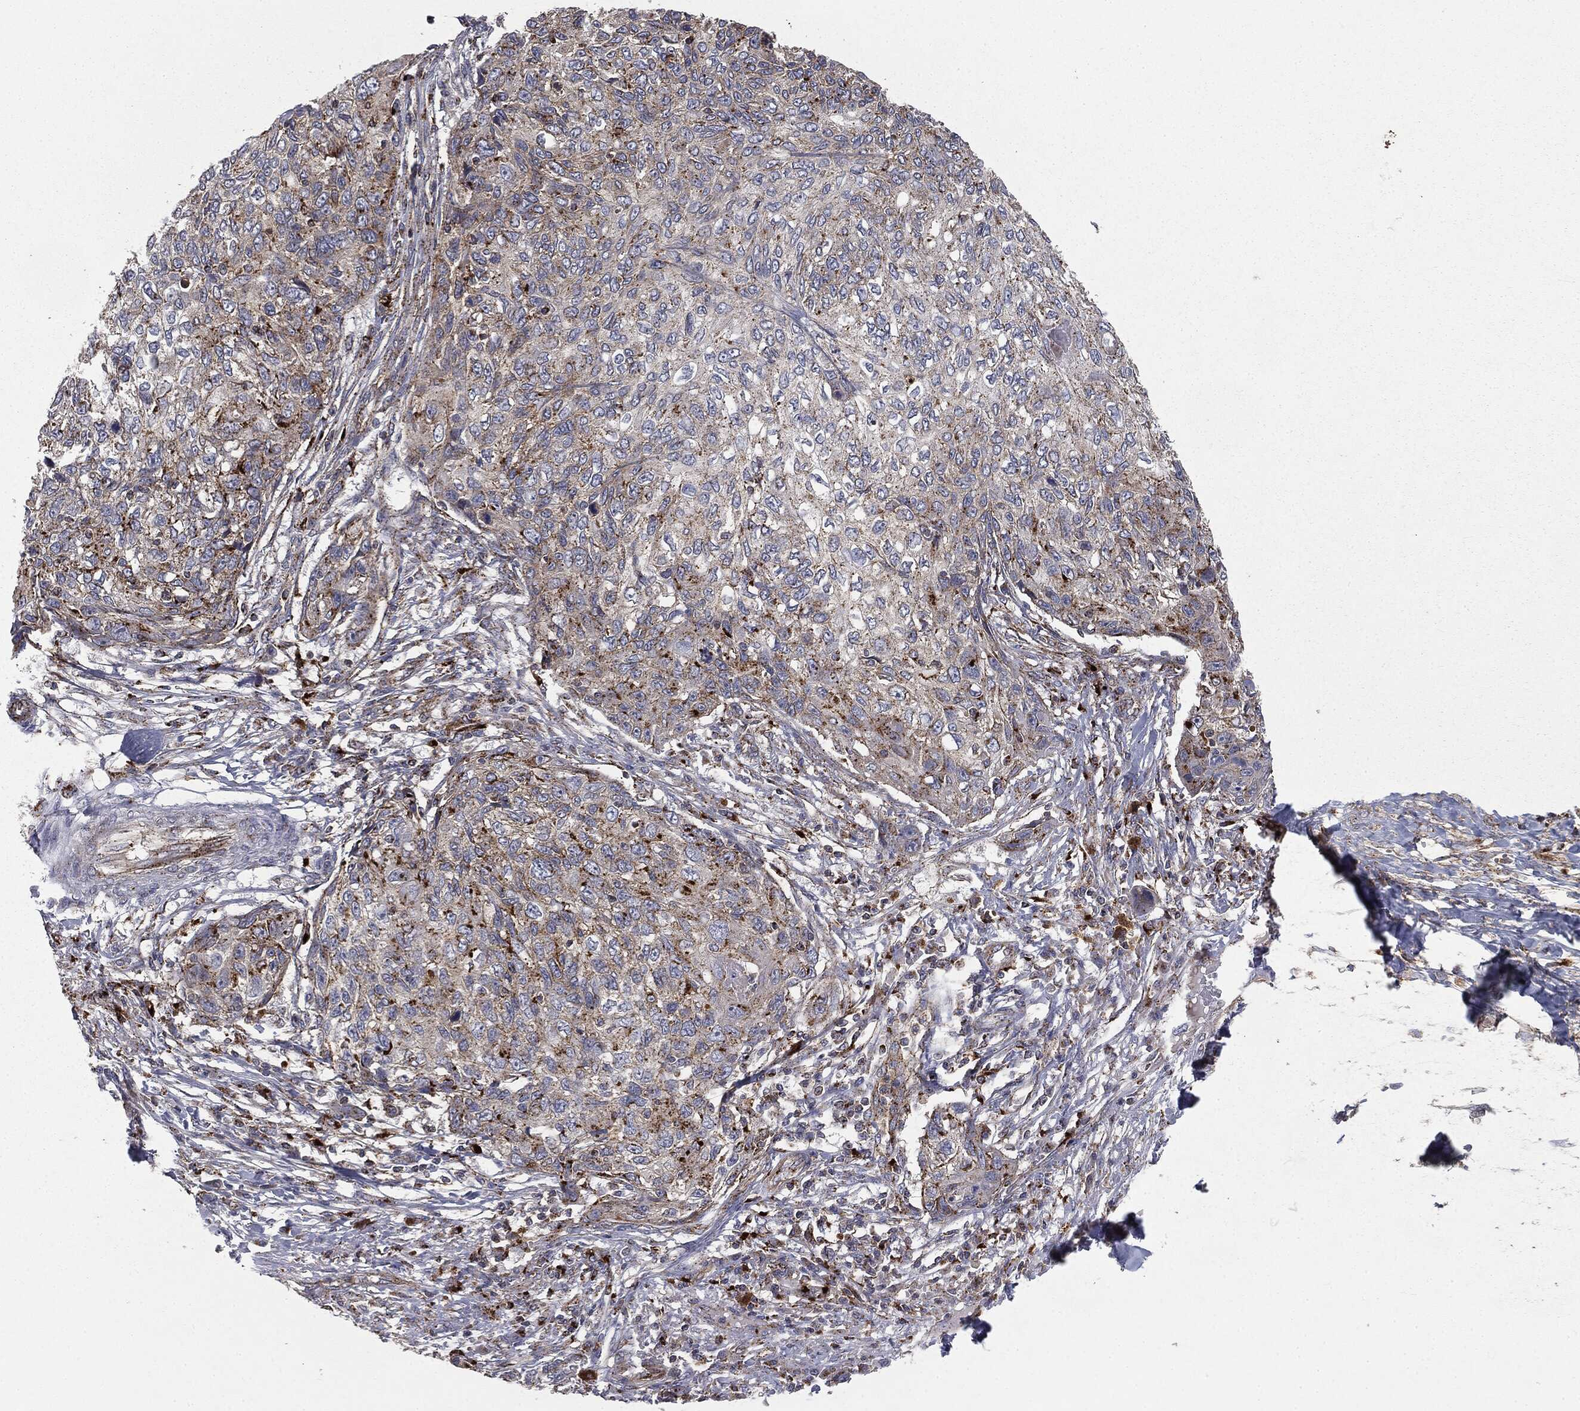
{"staining": {"intensity": "strong", "quantity": "<25%", "location": "cytoplasmic/membranous"}, "tissue": "skin cancer", "cell_type": "Tumor cells", "image_type": "cancer", "snomed": [{"axis": "morphology", "description": "Squamous cell carcinoma, NOS"}, {"axis": "topography", "description": "Skin"}], "caption": "Immunohistochemical staining of human skin cancer (squamous cell carcinoma) exhibits strong cytoplasmic/membranous protein expression in about <25% of tumor cells.", "gene": "CTSA", "patient": {"sex": "male", "age": 92}}